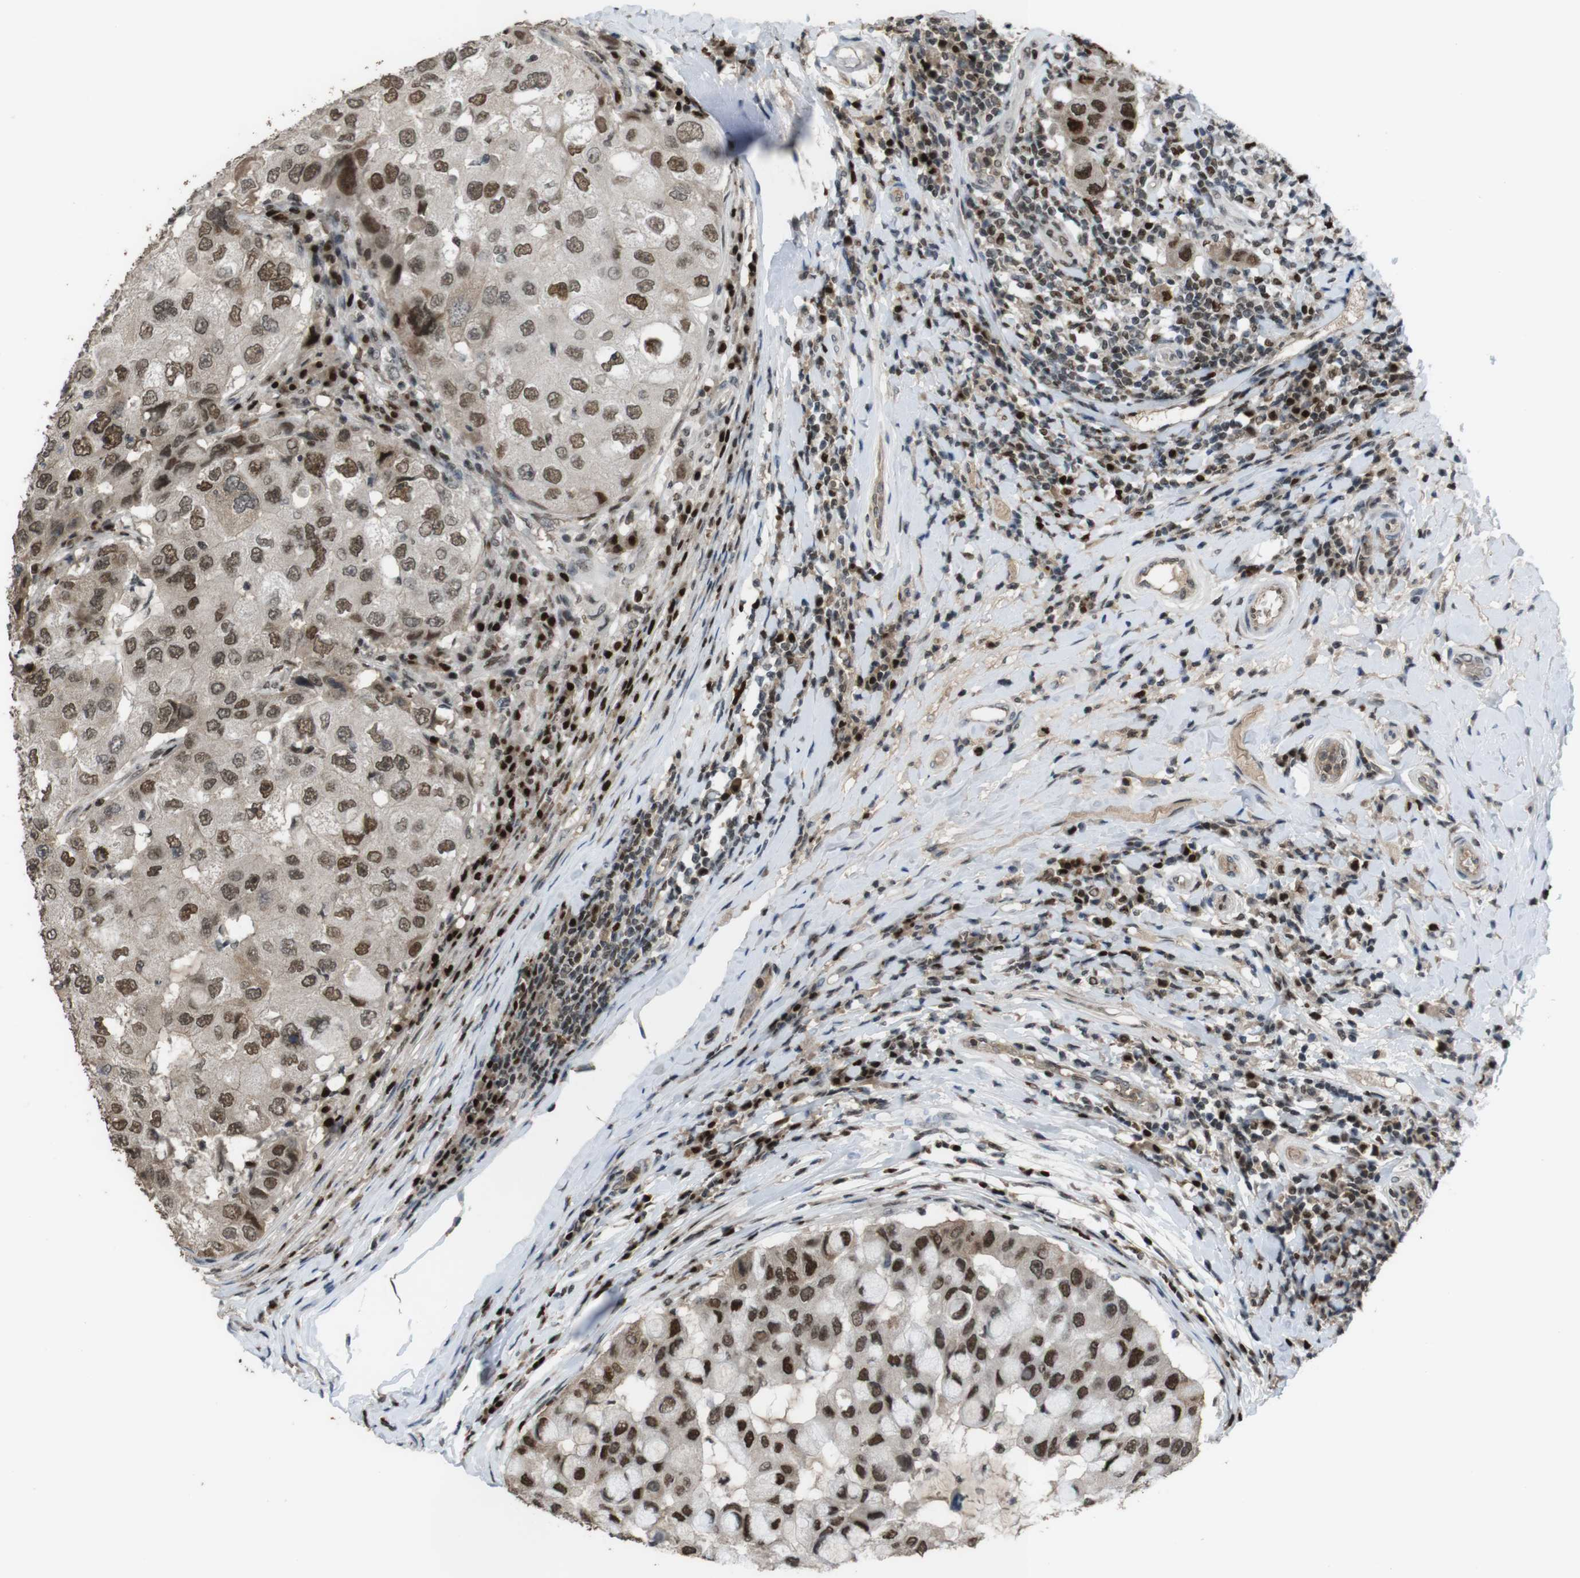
{"staining": {"intensity": "strong", "quantity": ">75%", "location": "nuclear"}, "tissue": "breast cancer", "cell_type": "Tumor cells", "image_type": "cancer", "snomed": [{"axis": "morphology", "description": "Duct carcinoma"}, {"axis": "topography", "description": "Breast"}], "caption": "Brown immunohistochemical staining in breast cancer (invasive ductal carcinoma) reveals strong nuclear positivity in about >75% of tumor cells. The protein is stained brown, and the nuclei are stained in blue (DAB IHC with brightfield microscopy, high magnification).", "gene": "SUB1", "patient": {"sex": "female", "age": 27}}